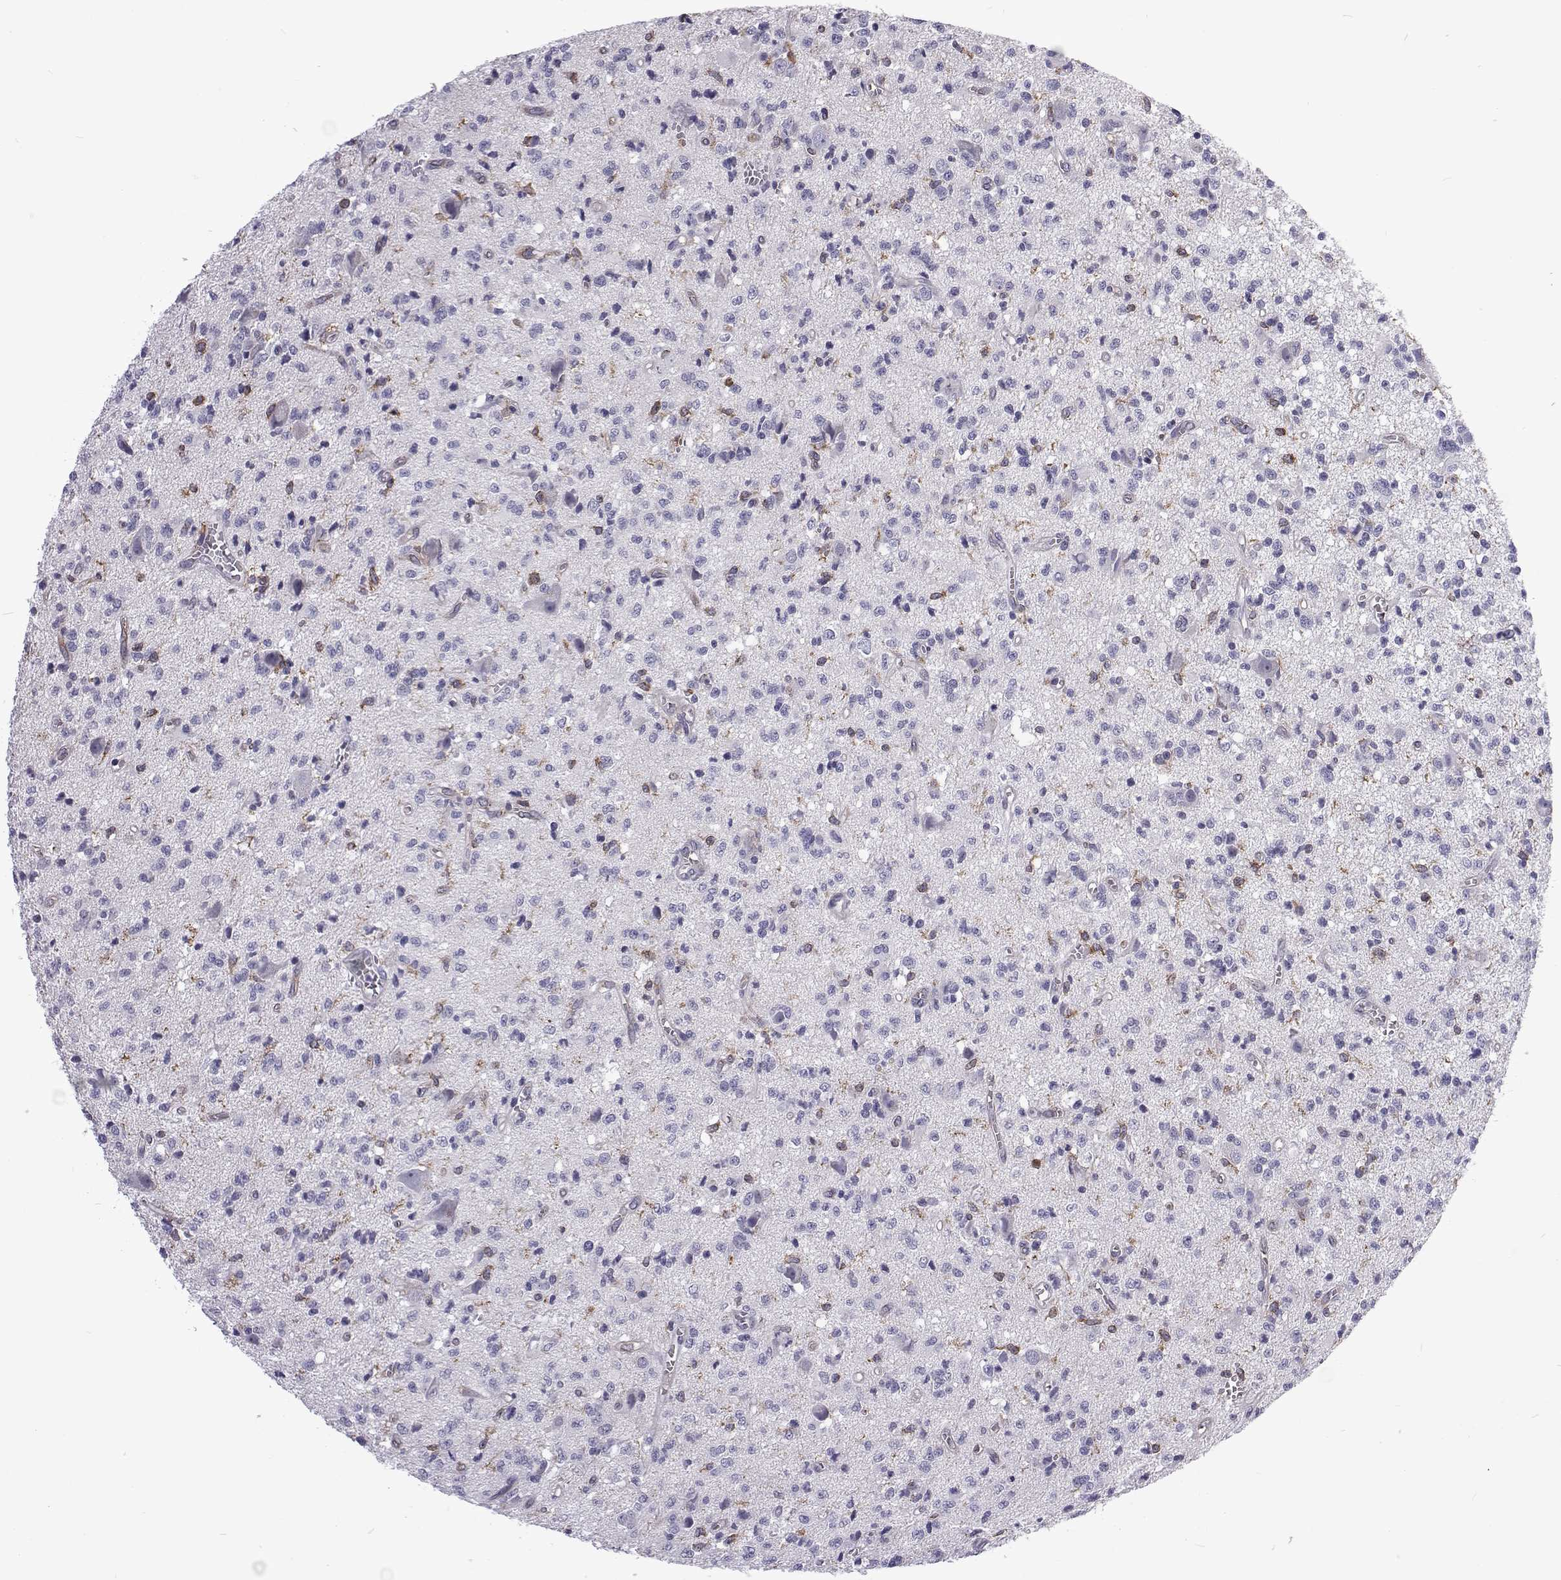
{"staining": {"intensity": "negative", "quantity": "none", "location": "none"}, "tissue": "glioma", "cell_type": "Tumor cells", "image_type": "cancer", "snomed": [{"axis": "morphology", "description": "Glioma, malignant, Low grade"}, {"axis": "topography", "description": "Brain"}], "caption": "Immunohistochemical staining of human glioma shows no significant staining in tumor cells. (Brightfield microscopy of DAB (3,3'-diaminobenzidine) immunohistochemistry (IHC) at high magnification).", "gene": "TCF15", "patient": {"sex": "male", "age": 64}}